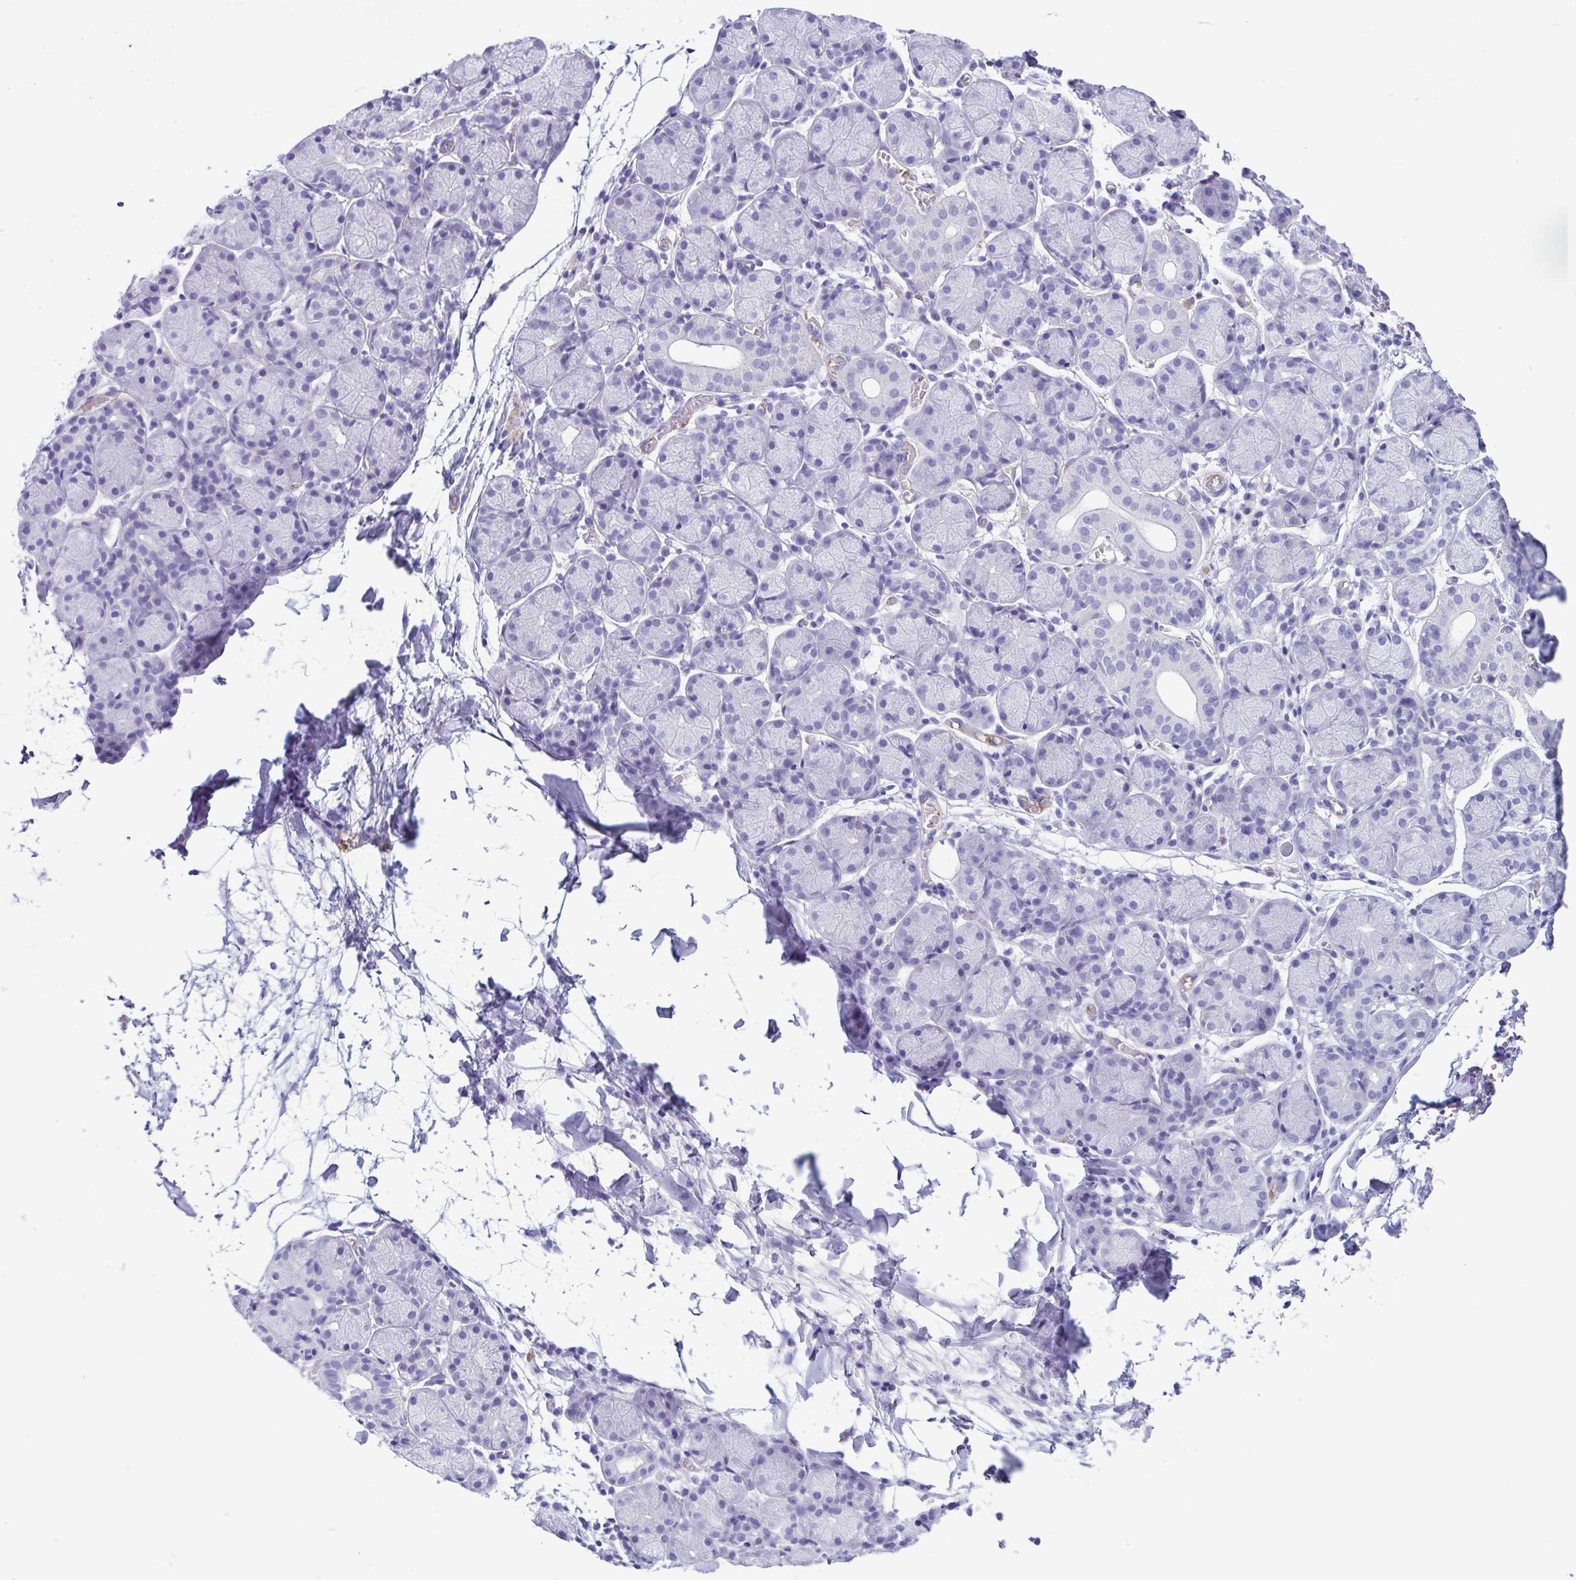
{"staining": {"intensity": "negative", "quantity": "none", "location": "none"}, "tissue": "salivary gland", "cell_type": "Glandular cells", "image_type": "normal", "snomed": [{"axis": "morphology", "description": "Normal tissue, NOS"}, {"axis": "topography", "description": "Salivary gland"}], "caption": "This is a image of IHC staining of unremarkable salivary gland, which shows no positivity in glandular cells.", "gene": "CYP11B1", "patient": {"sex": "female", "age": 24}}